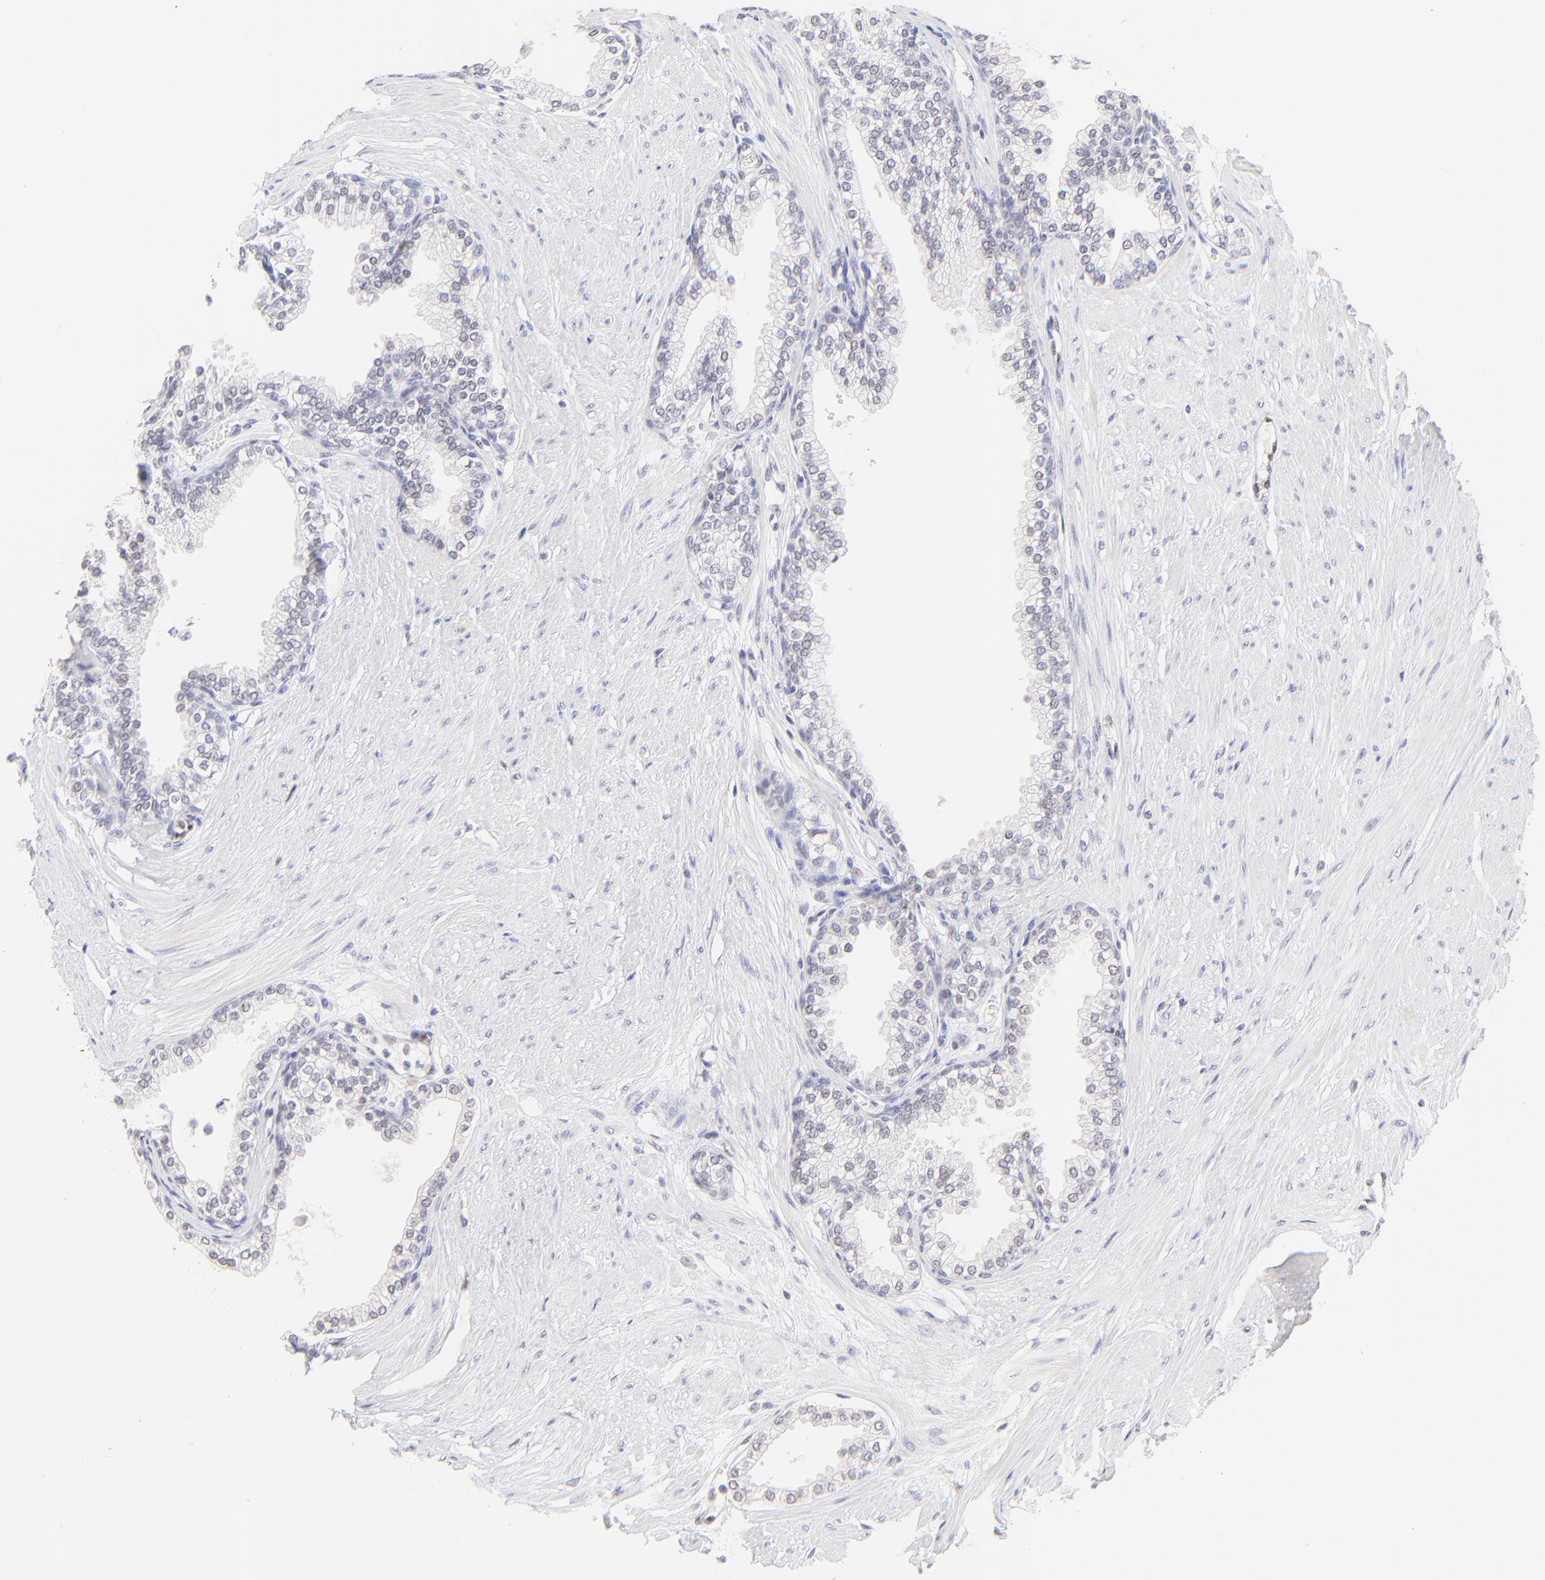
{"staining": {"intensity": "negative", "quantity": "none", "location": "none"}, "tissue": "prostate", "cell_type": "Glandular cells", "image_type": "normal", "snomed": [{"axis": "morphology", "description": "Normal tissue, NOS"}, {"axis": "topography", "description": "Prostate"}], "caption": "This is an IHC image of unremarkable human prostate. There is no staining in glandular cells.", "gene": "KLF4", "patient": {"sex": "male", "age": 64}}